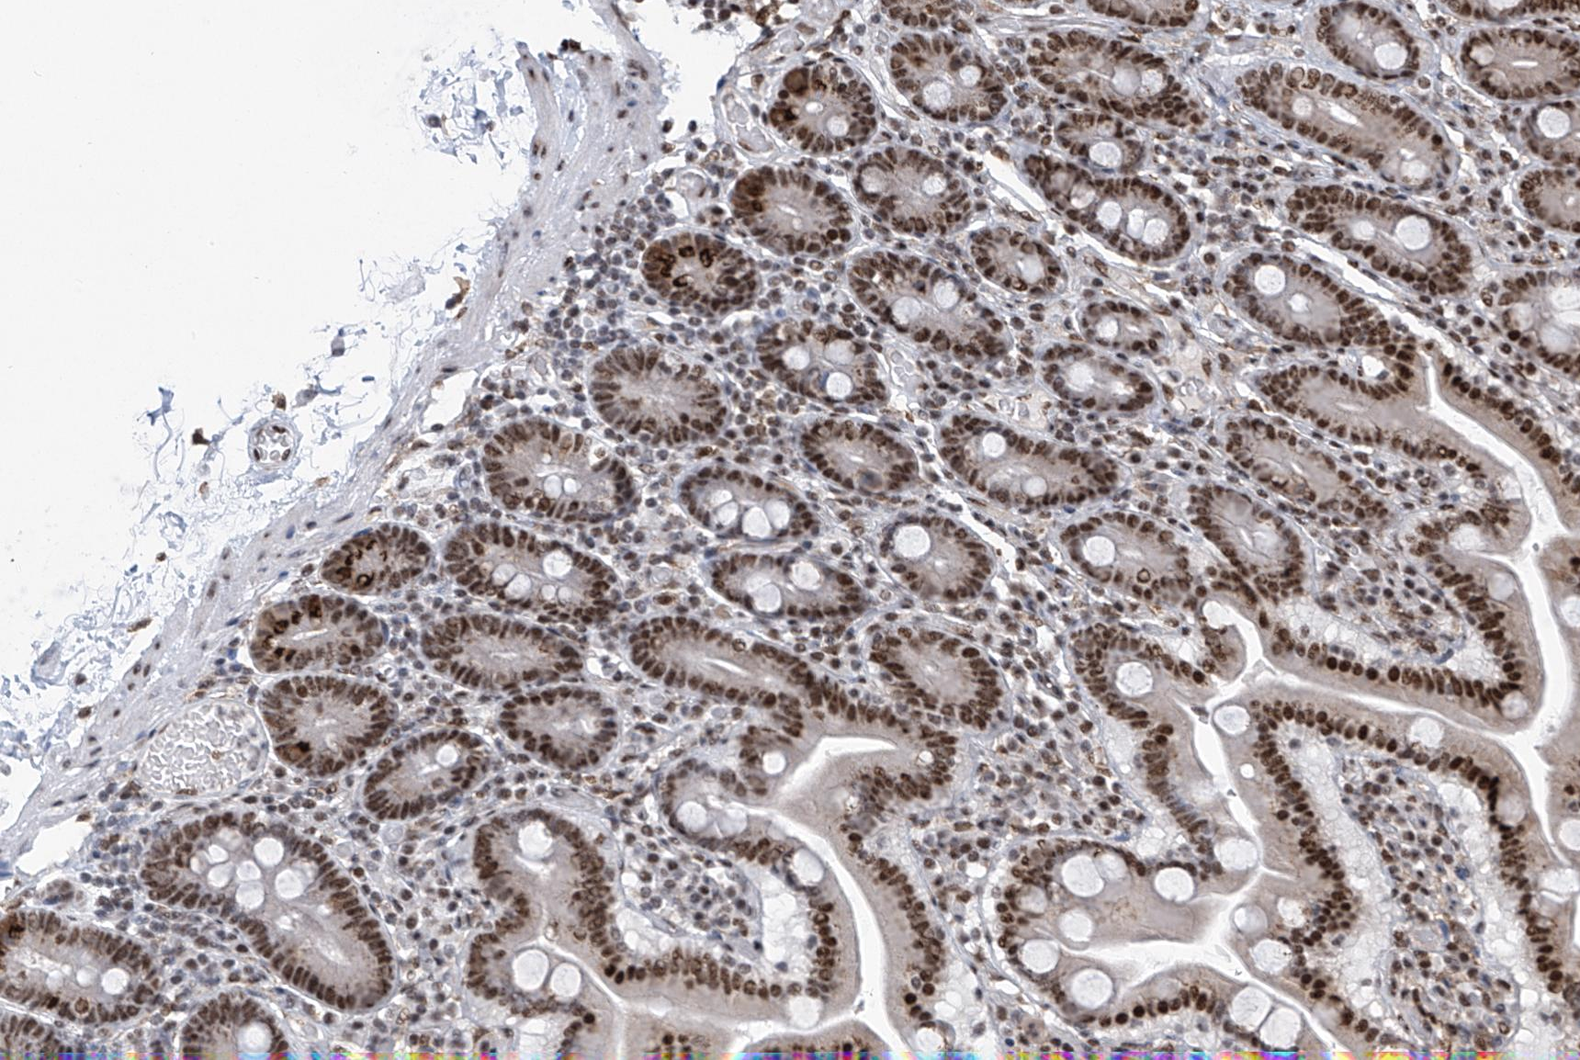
{"staining": {"intensity": "strong", "quantity": ">75%", "location": "cytoplasmic/membranous,nuclear"}, "tissue": "duodenum", "cell_type": "Glandular cells", "image_type": "normal", "snomed": [{"axis": "morphology", "description": "Normal tissue, NOS"}, {"axis": "topography", "description": "Duodenum"}], "caption": "Normal duodenum exhibits strong cytoplasmic/membranous,nuclear staining in approximately >75% of glandular cells.", "gene": "APLF", "patient": {"sex": "male", "age": 55}}